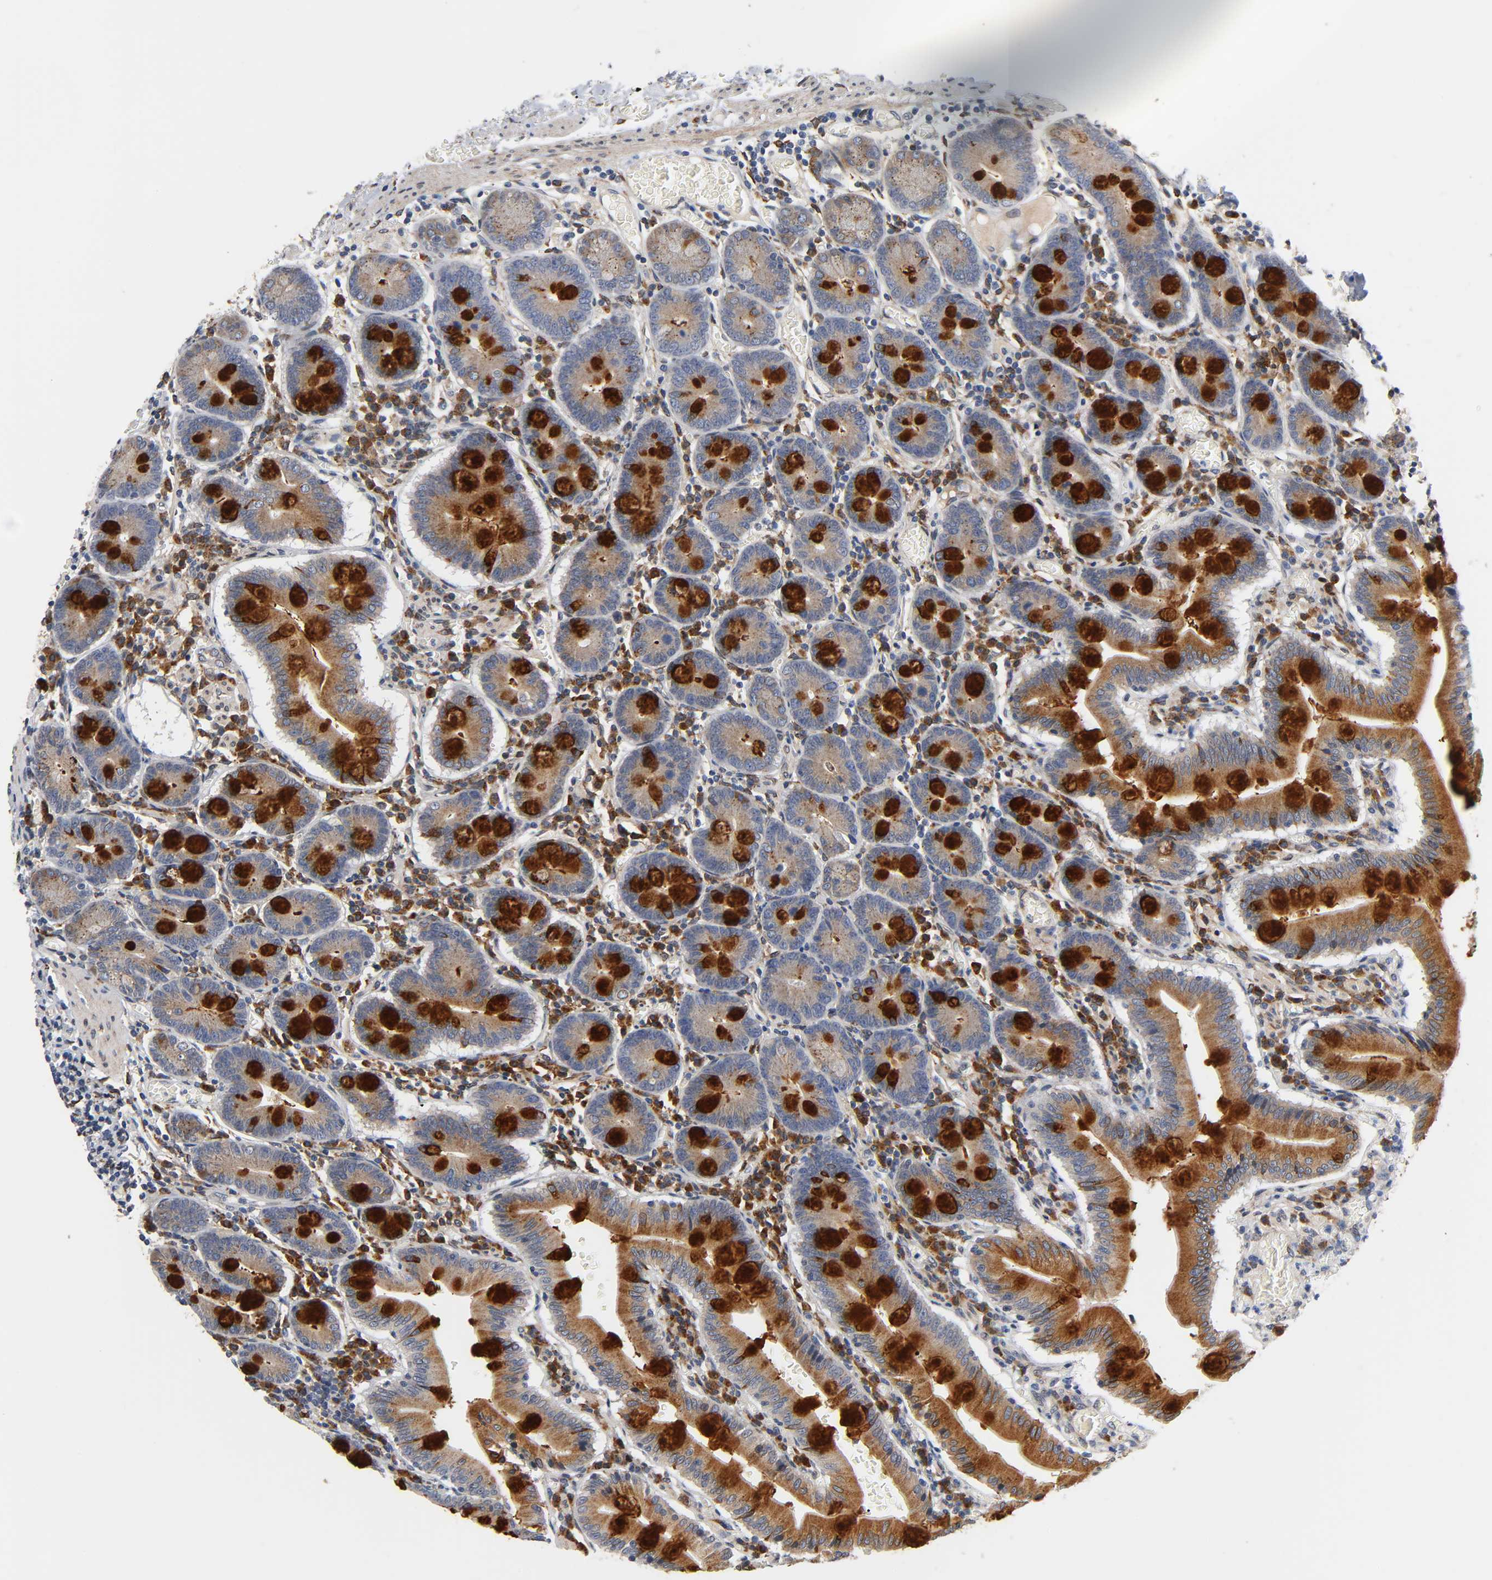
{"staining": {"intensity": "strong", "quantity": ">75%", "location": "cytoplasmic/membranous"}, "tissue": "small intestine", "cell_type": "Glandular cells", "image_type": "normal", "snomed": [{"axis": "morphology", "description": "Normal tissue, NOS"}, {"axis": "topography", "description": "Small intestine"}], "caption": "A photomicrograph of small intestine stained for a protein shows strong cytoplasmic/membranous brown staining in glandular cells. (Stains: DAB (3,3'-diaminobenzidine) in brown, nuclei in blue, Microscopy: brightfield microscopy at high magnification).", "gene": "ASB6", "patient": {"sex": "male", "age": 71}}